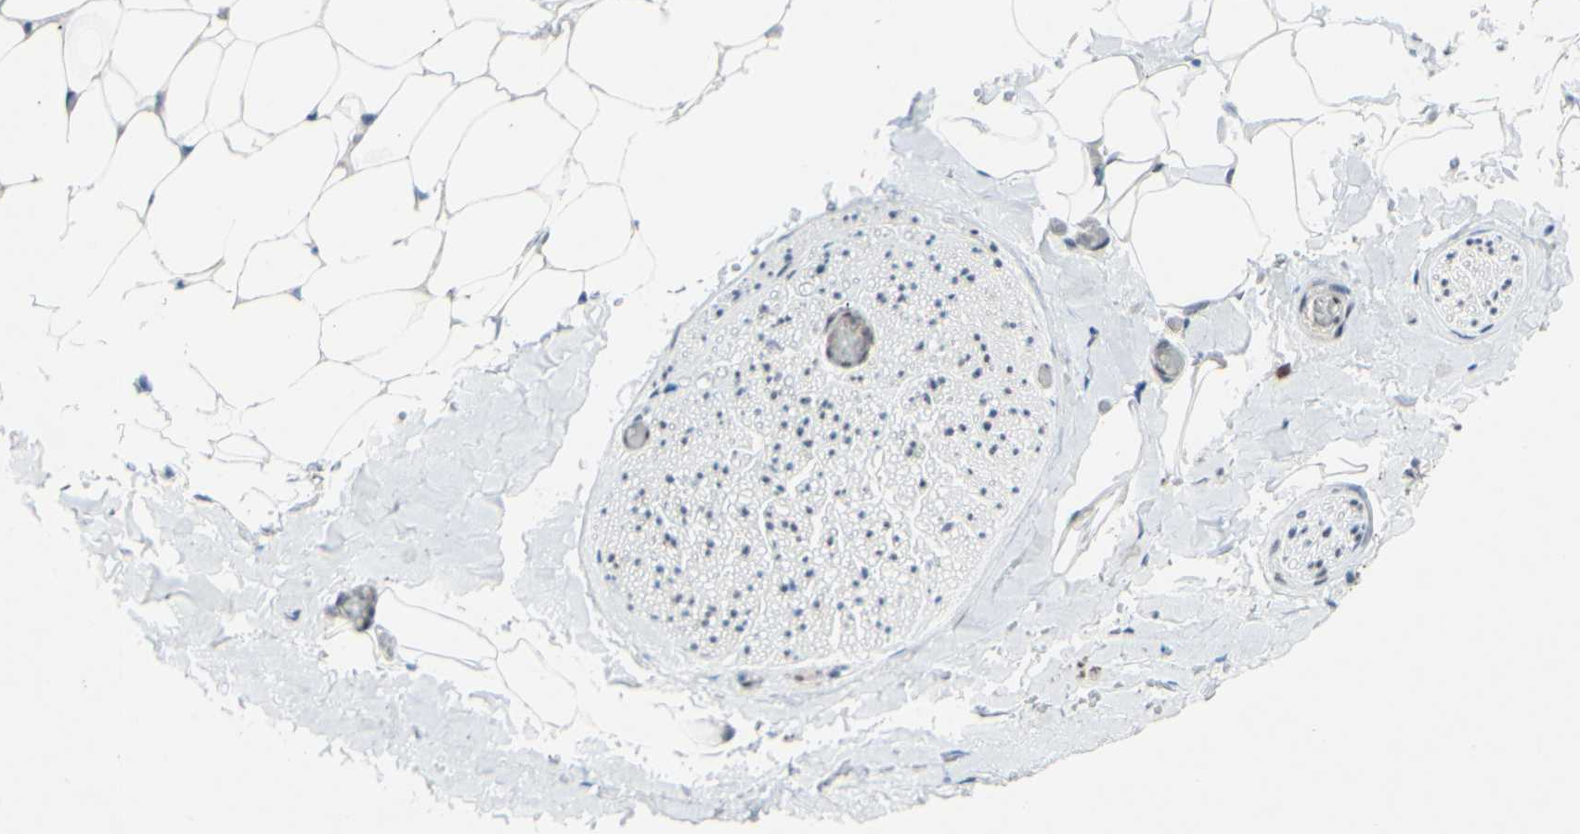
{"staining": {"intensity": "moderate", "quantity": ">75%", "location": "nuclear"}, "tissue": "adipose tissue", "cell_type": "Adipocytes", "image_type": "normal", "snomed": [{"axis": "morphology", "description": "Normal tissue, NOS"}, {"axis": "topography", "description": "Peripheral nerve tissue"}], "caption": "Immunohistochemical staining of benign human adipose tissue demonstrates medium levels of moderate nuclear positivity in about >75% of adipocytes.", "gene": "POLR1A", "patient": {"sex": "male", "age": 70}}